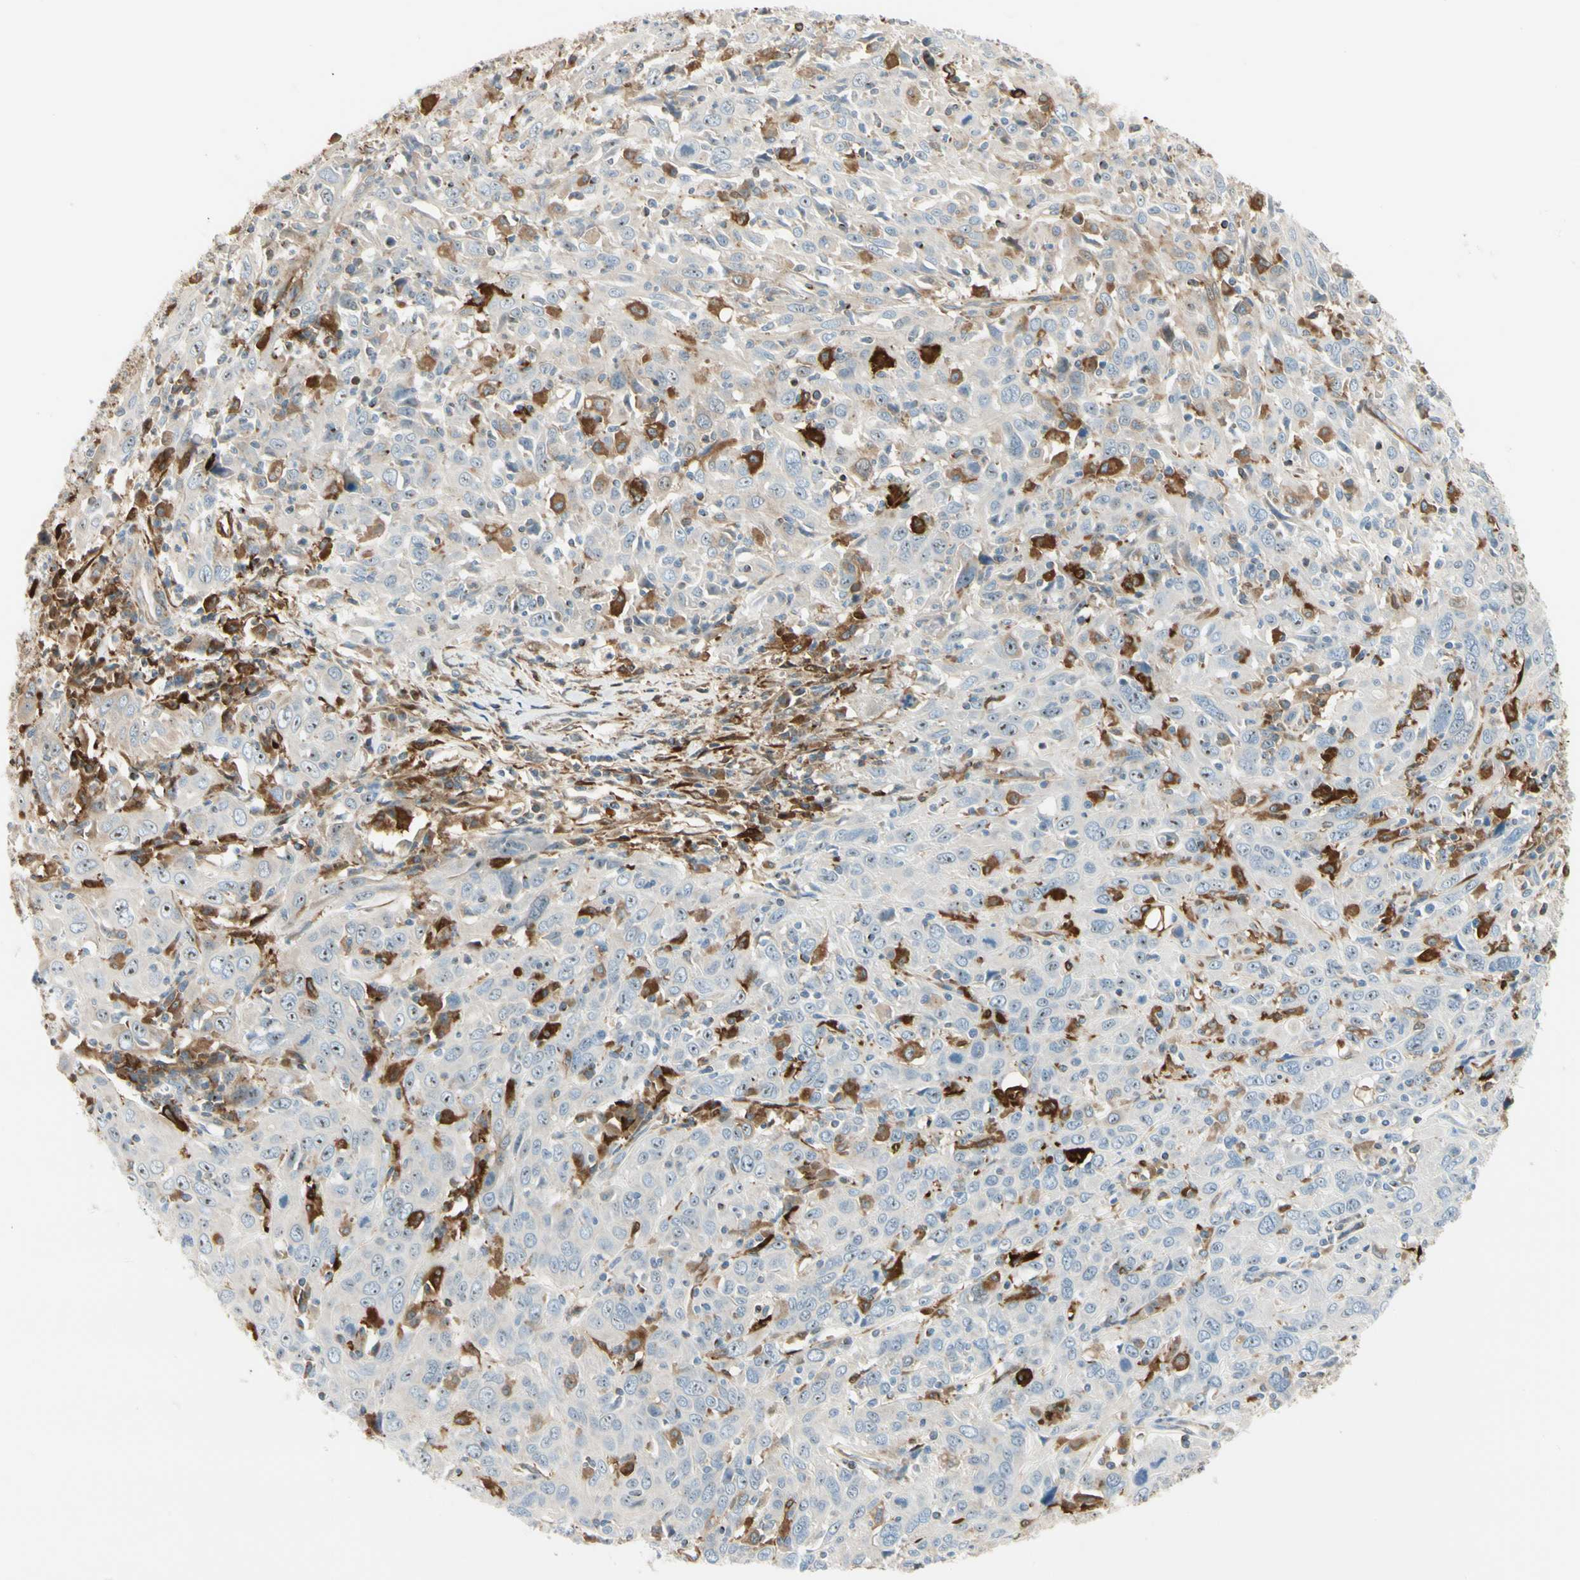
{"staining": {"intensity": "strong", "quantity": "<25%", "location": "cytoplasmic/membranous"}, "tissue": "cervical cancer", "cell_type": "Tumor cells", "image_type": "cancer", "snomed": [{"axis": "morphology", "description": "Squamous cell carcinoma, NOS"}, {"axis": "topography", "description": "Cervix"}], "caption": "This photomicrograph reveals IHC staining of human cervical squamous cell carcinoma, with medium strong cytoplasmic/membranous positivity in about <25% of tumor cells.", "gene": "FTH1", "patient": {"sex": "female", "age": 46}}